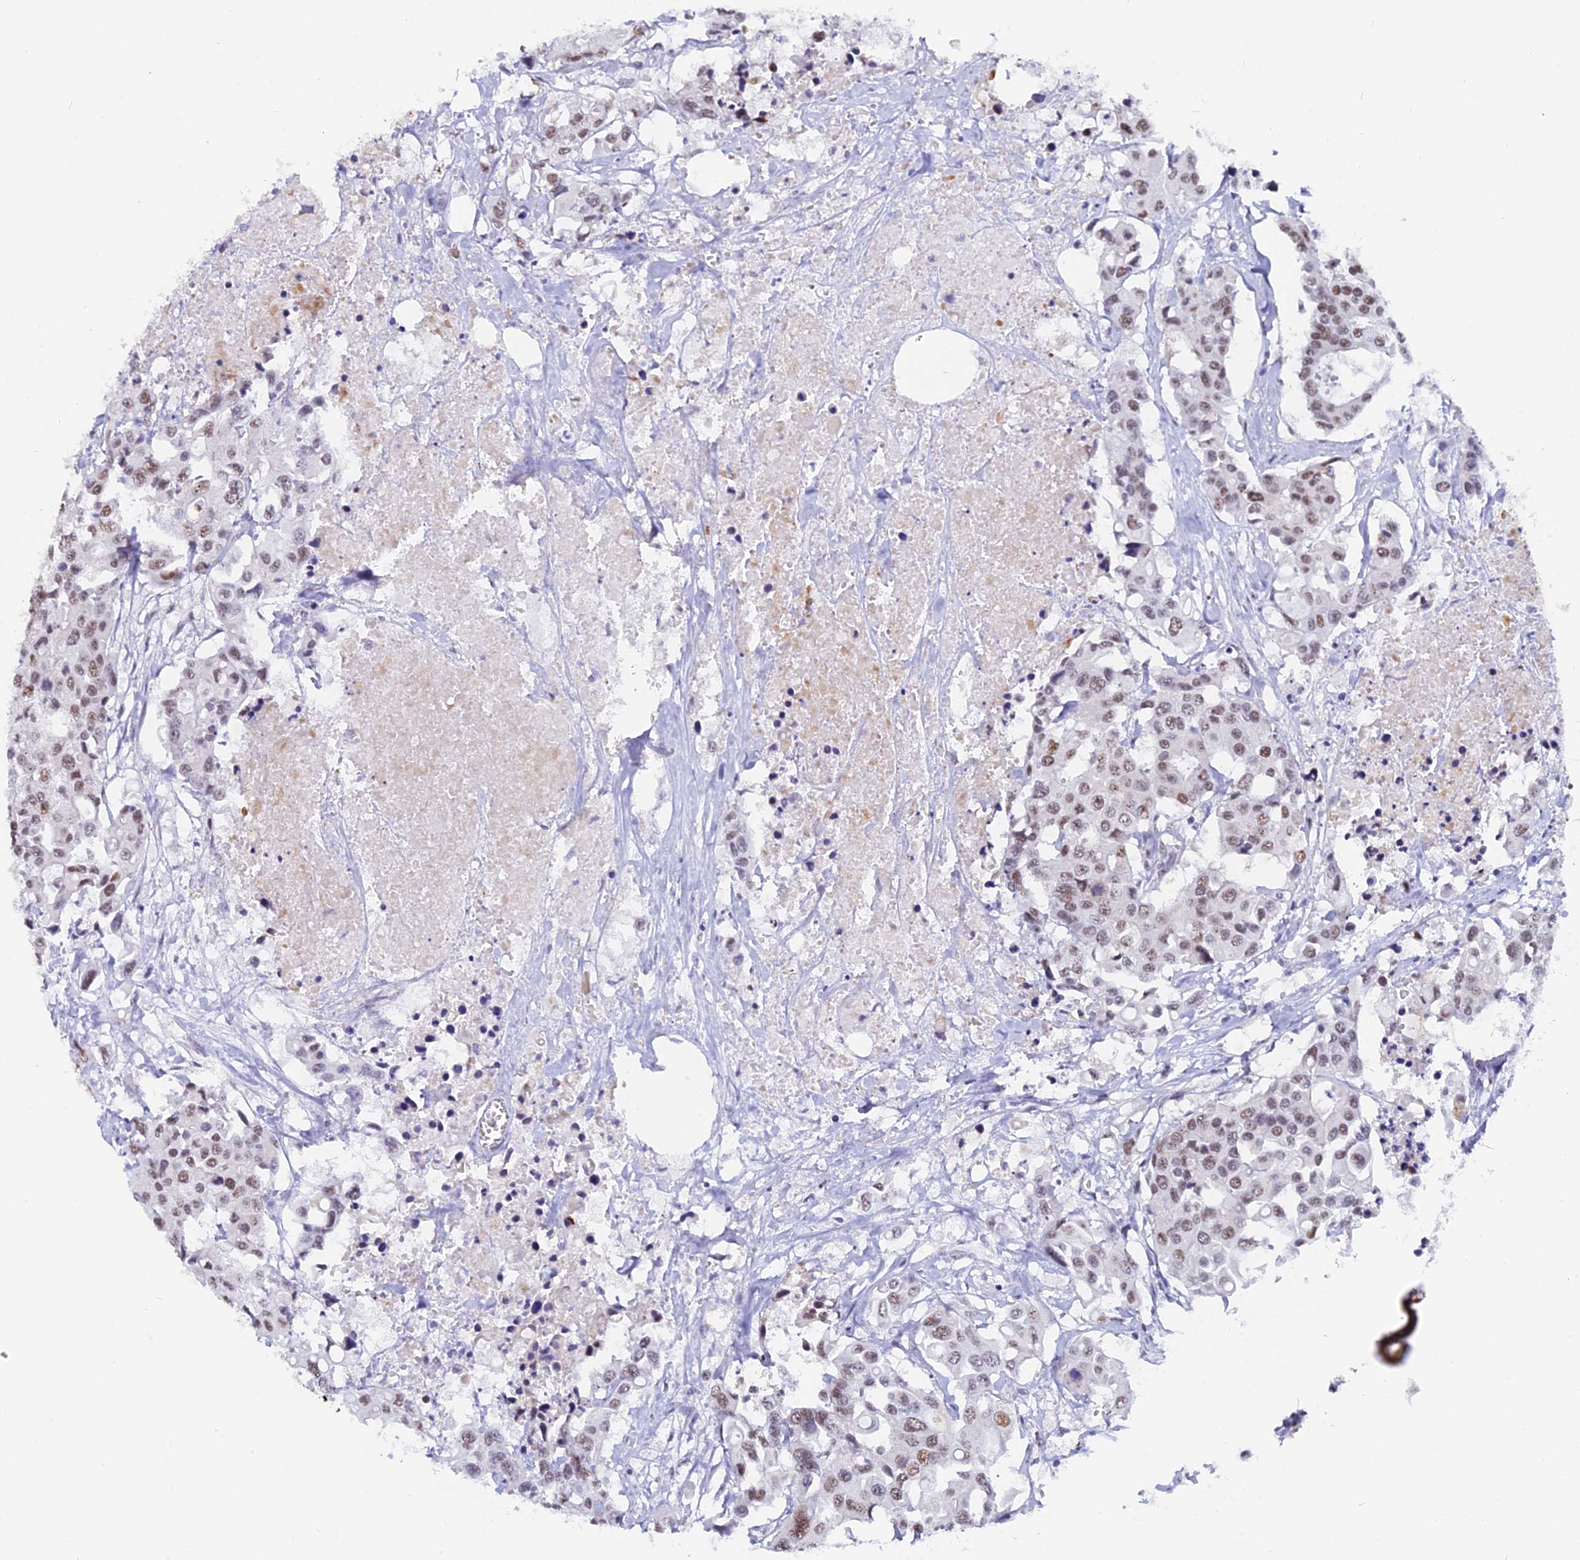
{"staining": {"intensity": "moderate", "quantity": ">75%", "location": "nuclear"}, "tissue": "colorectal cancer", "cell_type": "Tumor cells", "image_type": "cancer", "snomed": [{"axis": "morphology", "description": "Adenocarcinoma, NOS"}, {"axis": "topography", "description": "Colon"}], "caption": "This histopathology image exhibits IHC staining of colorectal cancer (adenocarcinoma), with medium moderate nuclear expression in approximately >75% of tumor cells.", "gene": "CD2BP2", "patient": {"sex": "male", "age": 77}}